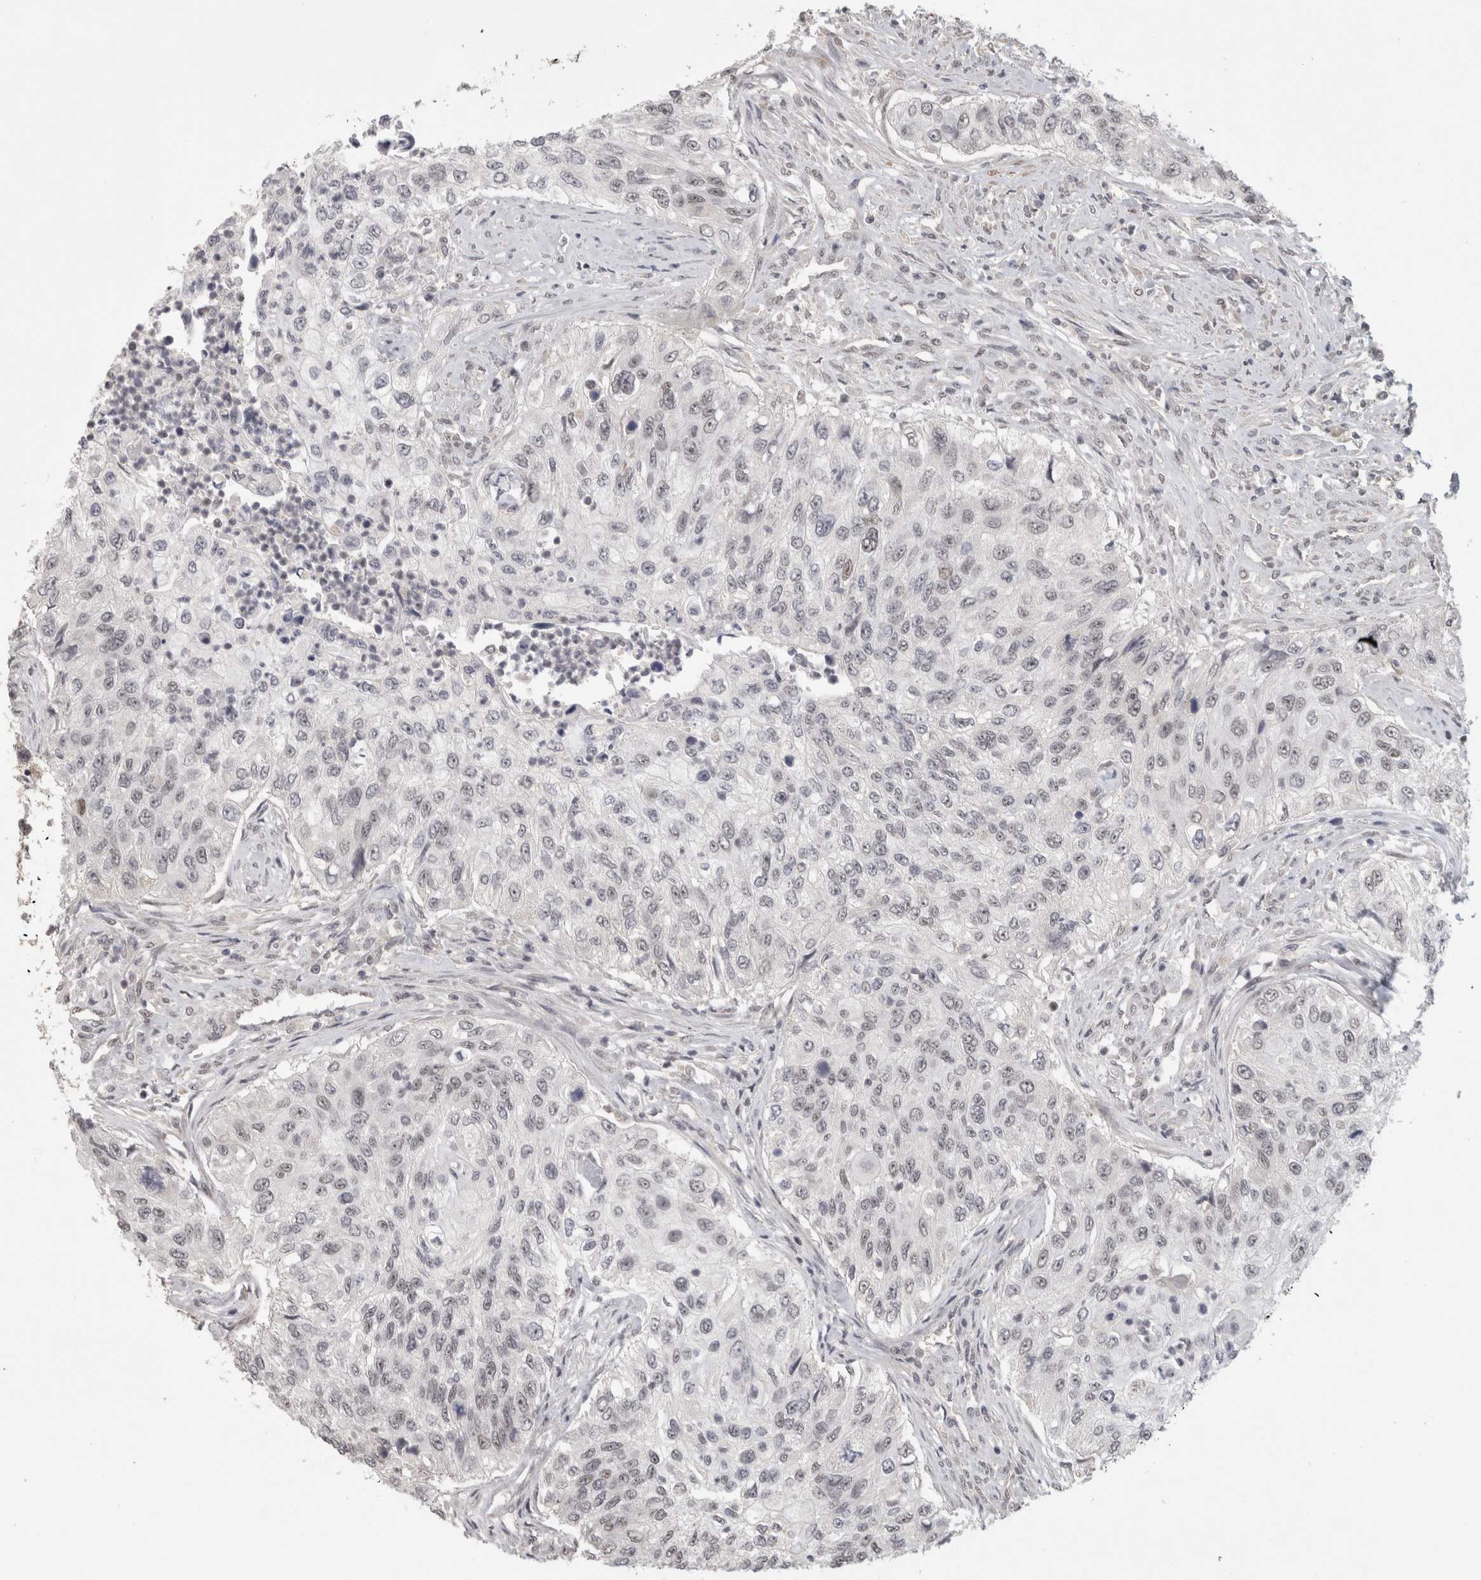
{"staining": {"intensity": "negative", "quantity": "none", "location": "none"}, "tissue": "urothelial cancer", "cell_type": "Tumor cells", "image_type": "cancer", "snomed": [{"axis": "morphology", "description": "Urothelial carcinoma, High grade"}, {"axis": "topography", "description": "Urinary bladder"}], "caption": "Immunohistochemistry (IHC) of urothelial carcinoma (high-grade) reveals no expression in tumor cells.", "gene": "ZNF830", "patient": {"sex": "female", "age": 60}}